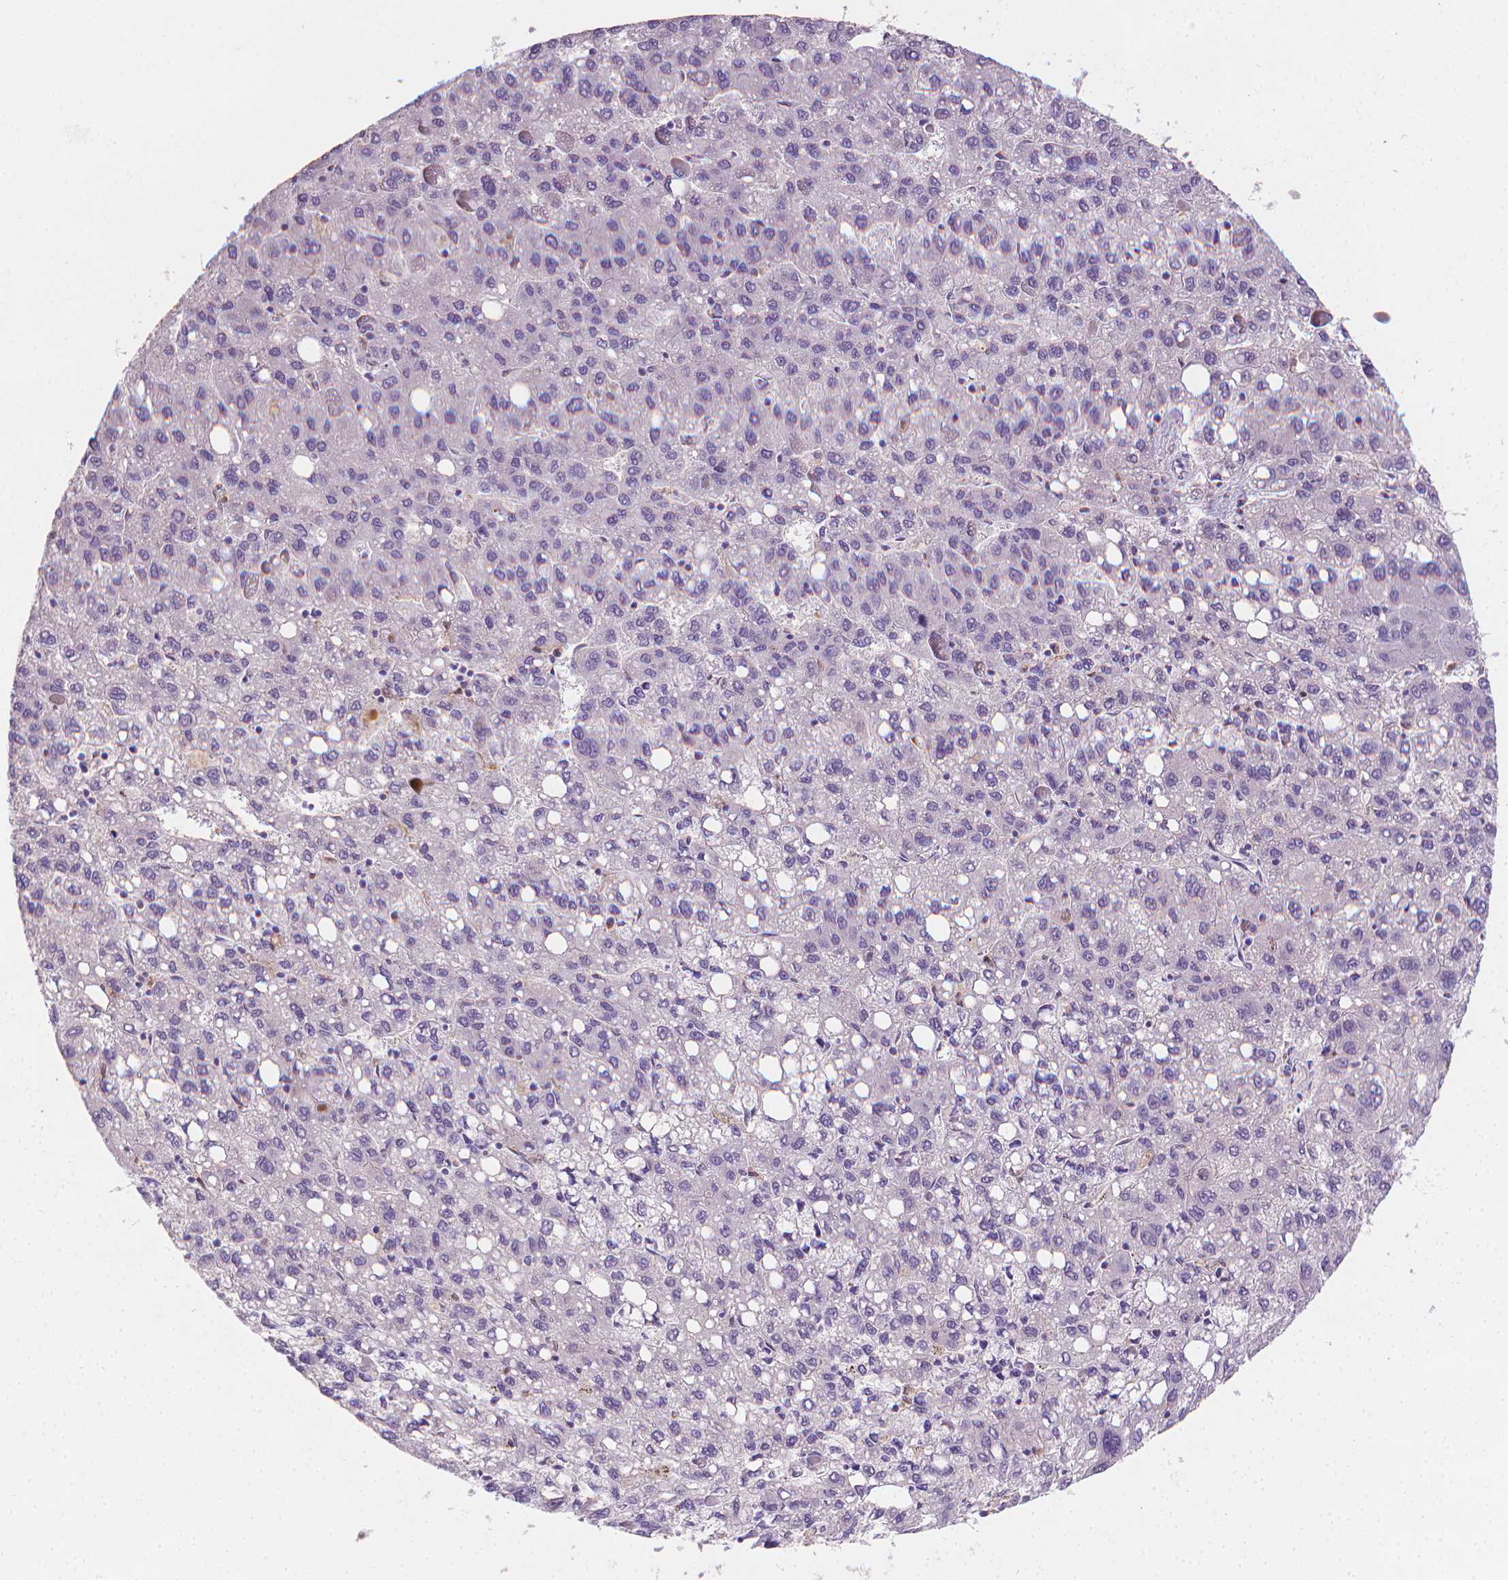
{"staining": {"intensity": "negative", "quantity": "none", "location": "none"}, "tissue": "liver cancer", "cell_type": "Tumor cells", "image_type": "cancer", "snomed": [{"axis": "morphology", "description": "Carcinoma, Hepatocellular, NOS"}, {"axis": "topography", "description": "Liver"}], "caption": "An immunohistochemistry (IHC) photomicrograph of liver hepatocellular carcinoma is shown. There is no staining in tumor cells of liver hepatocellular carcinoma.", "gene": "TNFAIP2", "patient": {"sex": "female", "age": 82}}